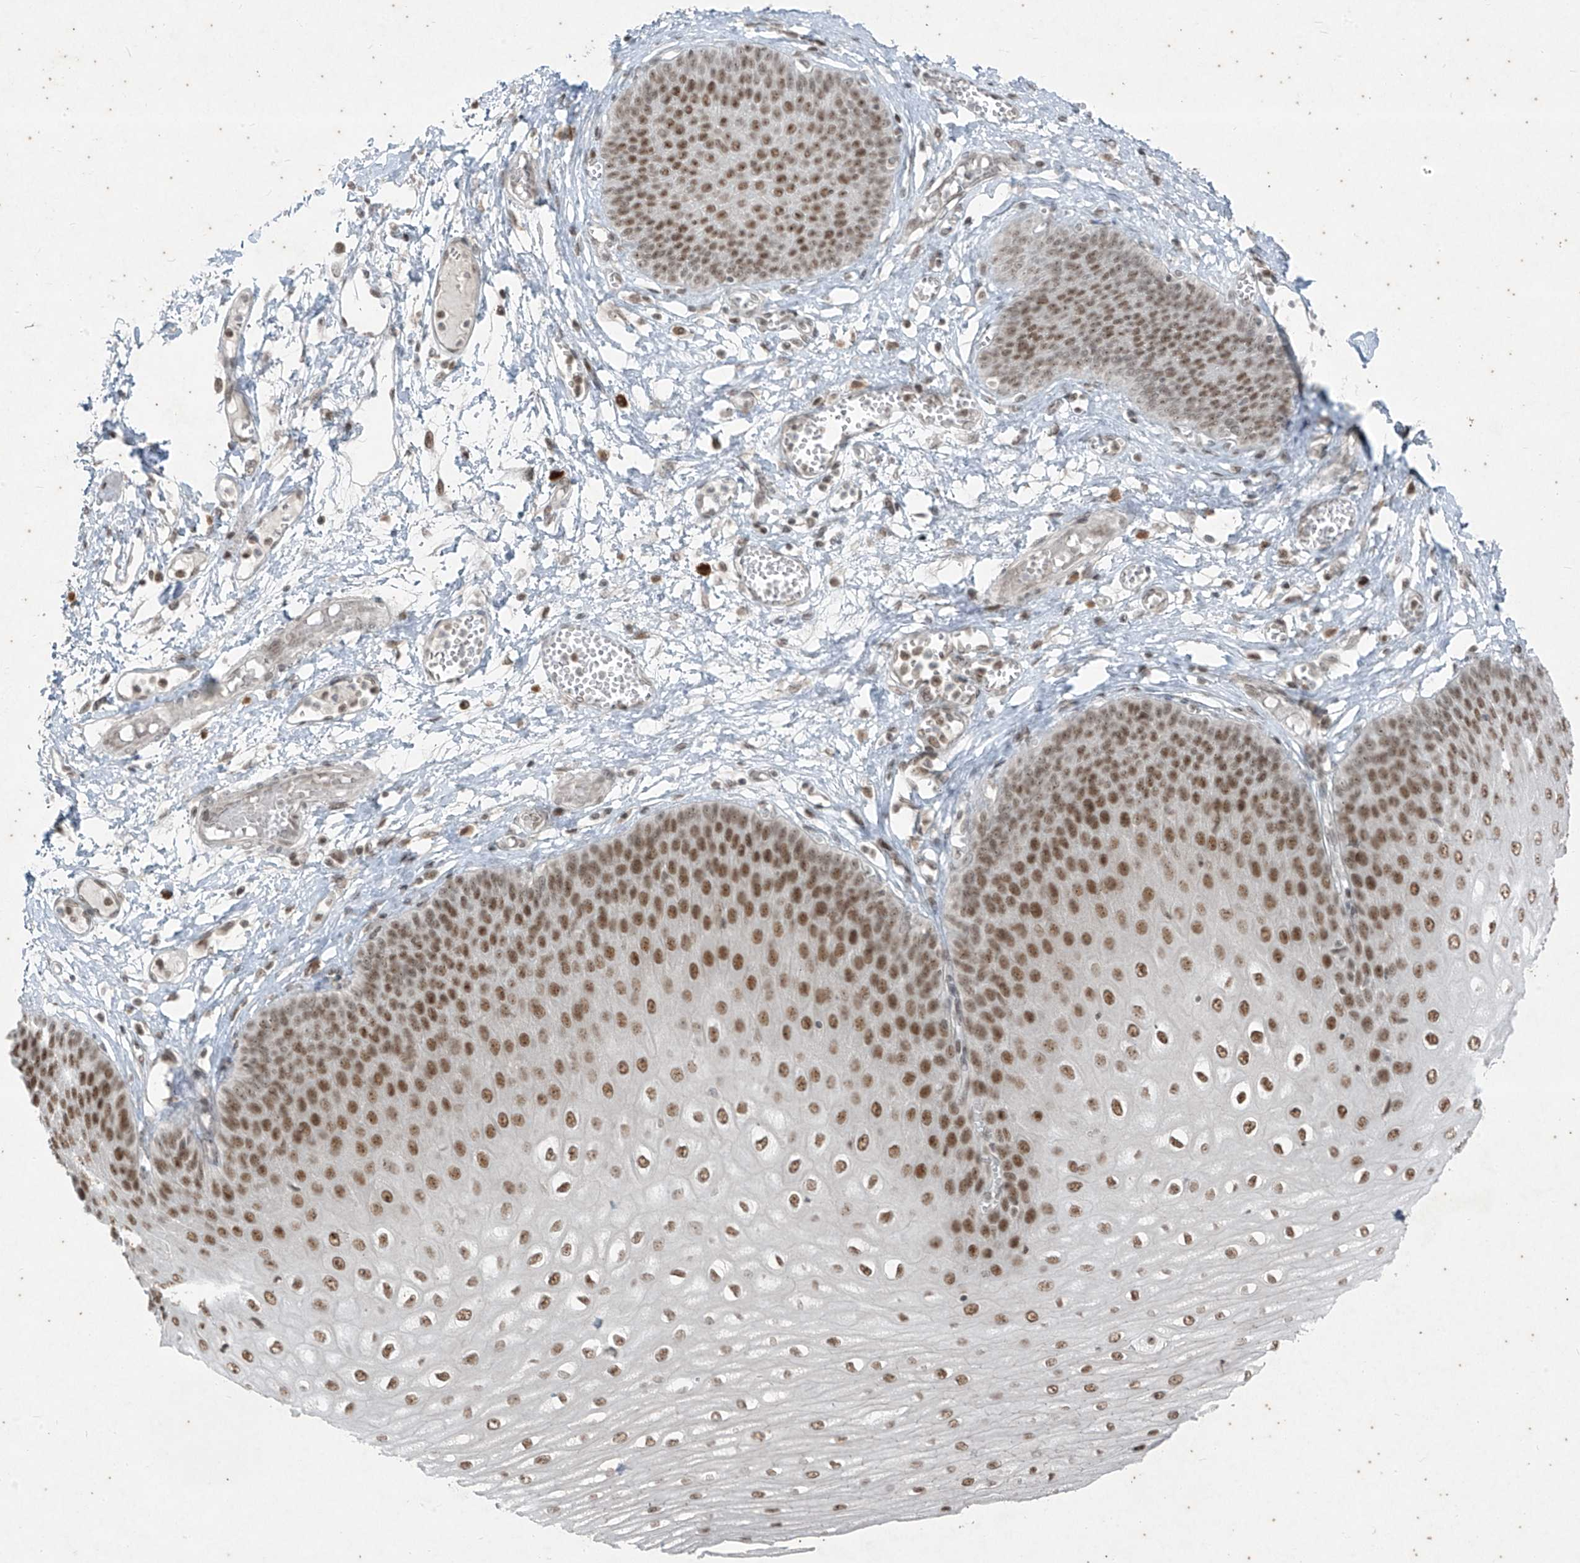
{"staining": {"intensity": "moderate", "quantity": ">75%", "location": "nuclear"}, "tissue": "esophagus", "cell_type": "Squamous epithelial cells", "image_type": "normal", "snomed": [{"axis": "morphology", "description": "Normal tissue, NOS"}, {"axis": "topography", "description": "Esophagus"}], "caption": "Immunohistochemical staining of unremarkable esophagus shows >75% levels of moderate nuclear protein positivity in approximately >75% of squamous epithelial cells. (DAB (3,3'-diaminobenzidine) IHC, brown staining for protein, blue staining for nuclei).", "gene": "ZNF354B", "patient": {"sex": "male", "age": 60}}